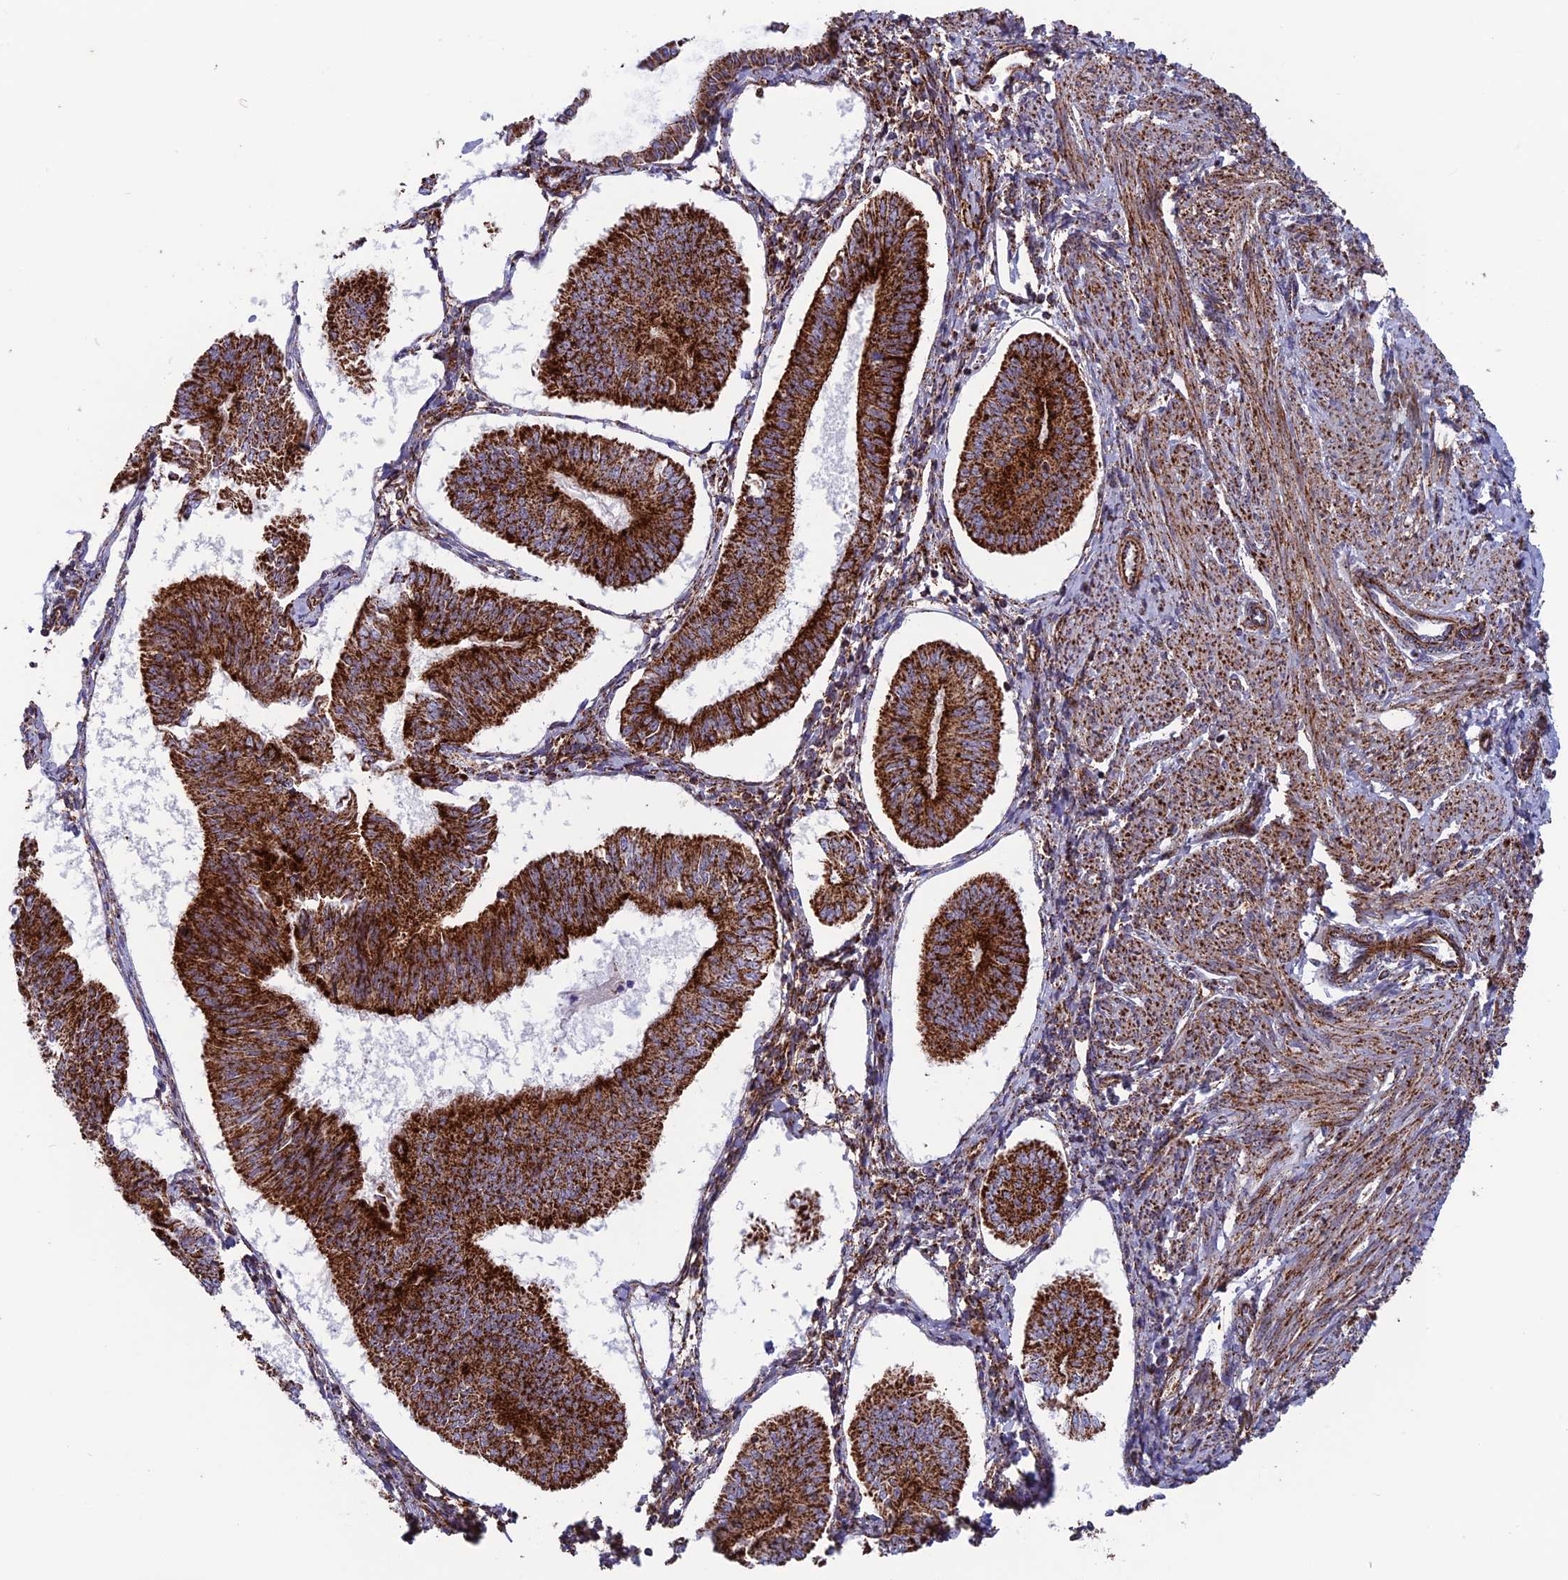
{"staining": {"intensity": "strong", "quantity": ">75%", "location": "cytoplasmic/membranous"}, "tissue": "endometrial cancer", "cell_type": "Tumor cells", "image_type": "cancer", "snomed": [{"axis": "morphology", "description": "Adenocarcinoma, NOS"}, {"axis": "topography", "description": "Endometrium"}], "caption": "This photomicrograph demonstrates immunohistochemistry (IHC) staining of human endometrial adenocarcinoma, with high strong cytoplasmic/membranous positivity in approximately >75% of tumor cells.", "gene": "MRPS18B", "patient": {"sex": "female", "age": 58}}